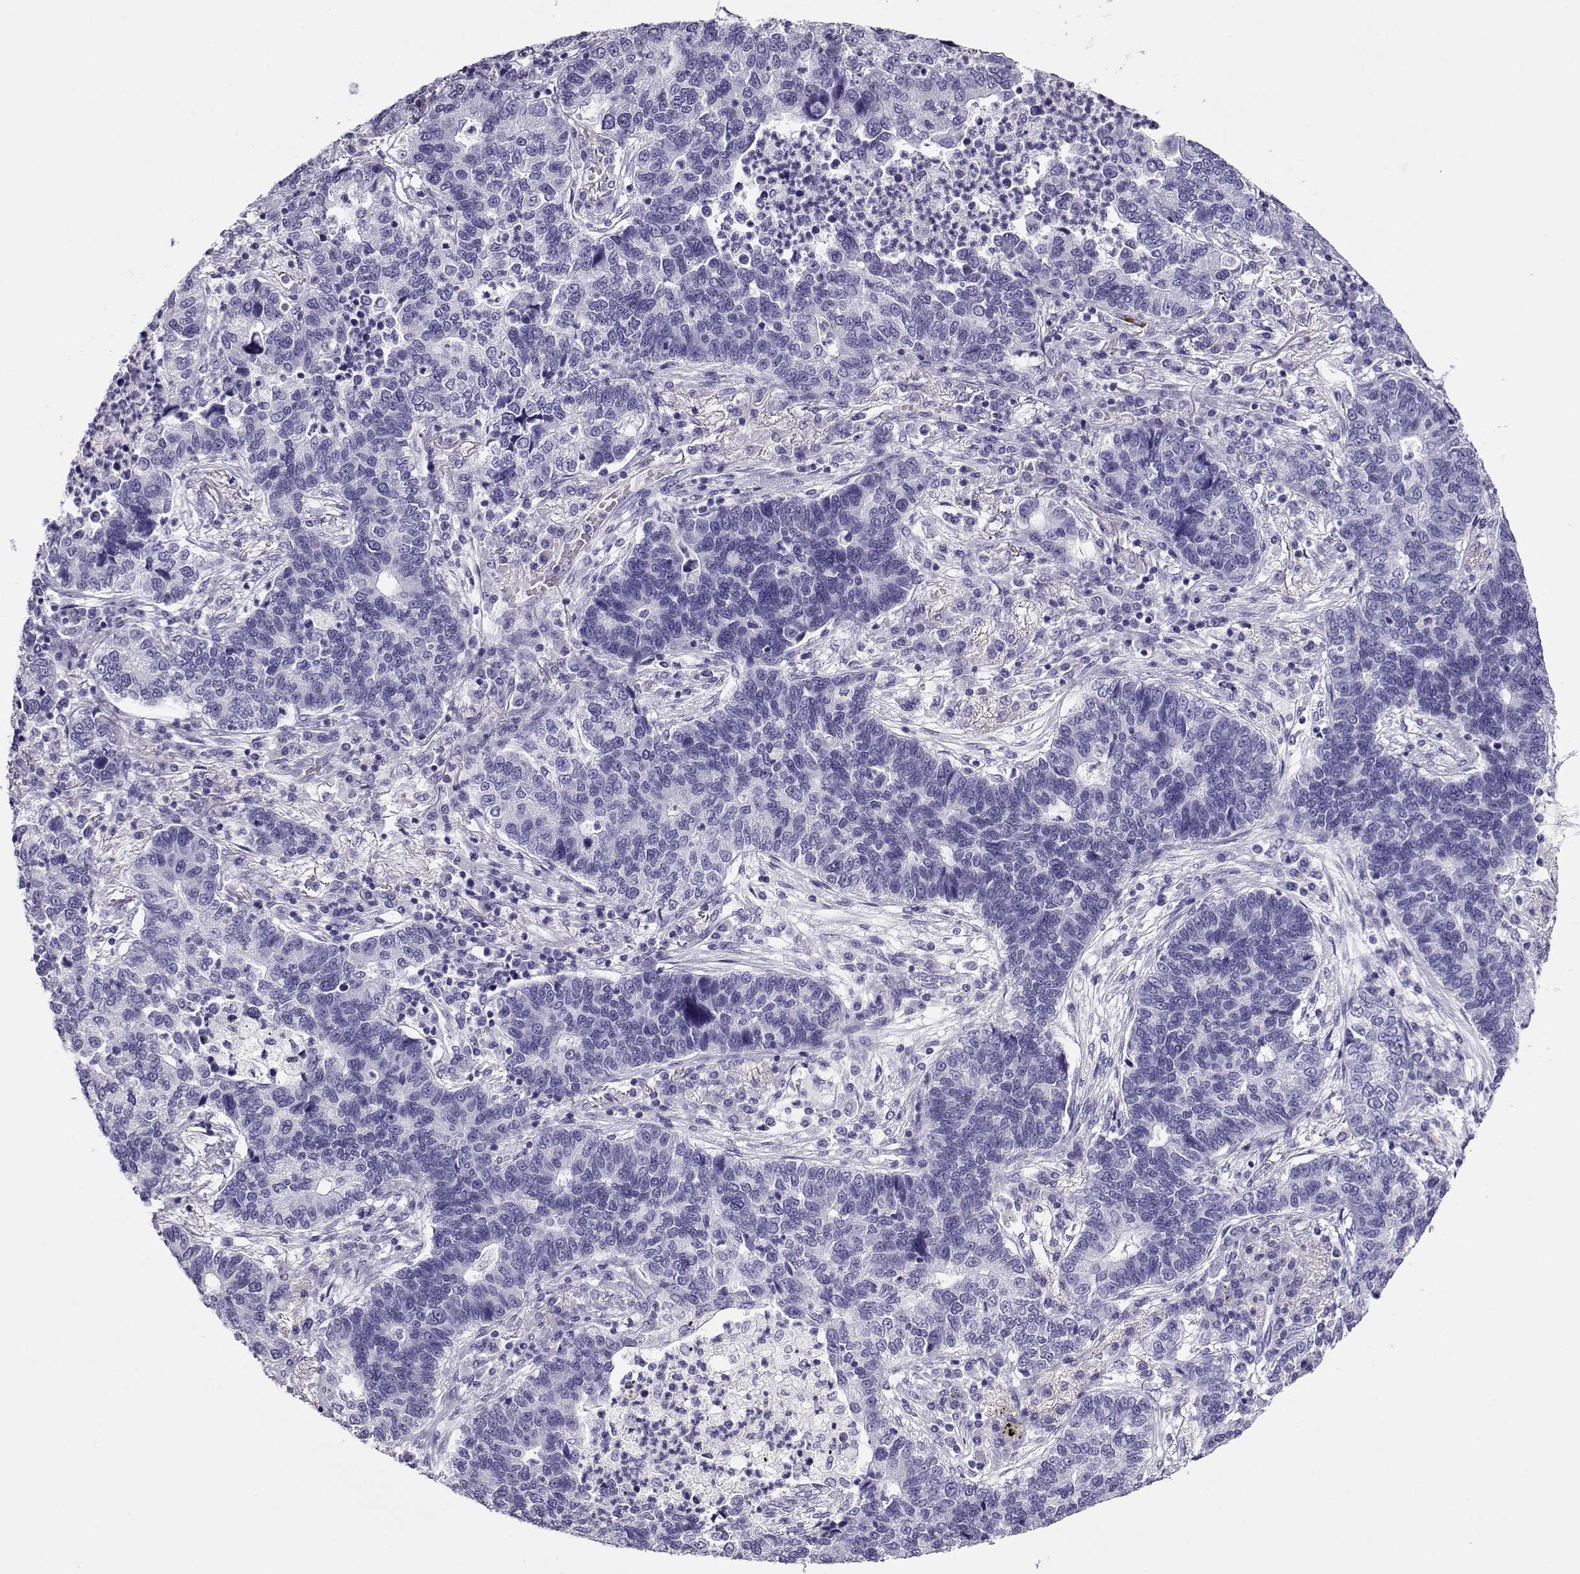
{"staining": {"intensity": "negative", "quantity": "none", "location": "none"}, "tissue": "lung cancer", "cell_type": "Tumor cells", "image_type": "cancer", "snomed": [{"axis": "morphology", "description": "Adenocarcinoma, NOS"}, {"axis": "topography", "description": "Lung"}], "caption": "A photomicrograph of human lung cancer (adenocarcinoma) is negative for staining in tumor cells.", "gene": "CRX", "patient": {"sex": "female", "age": 57}}